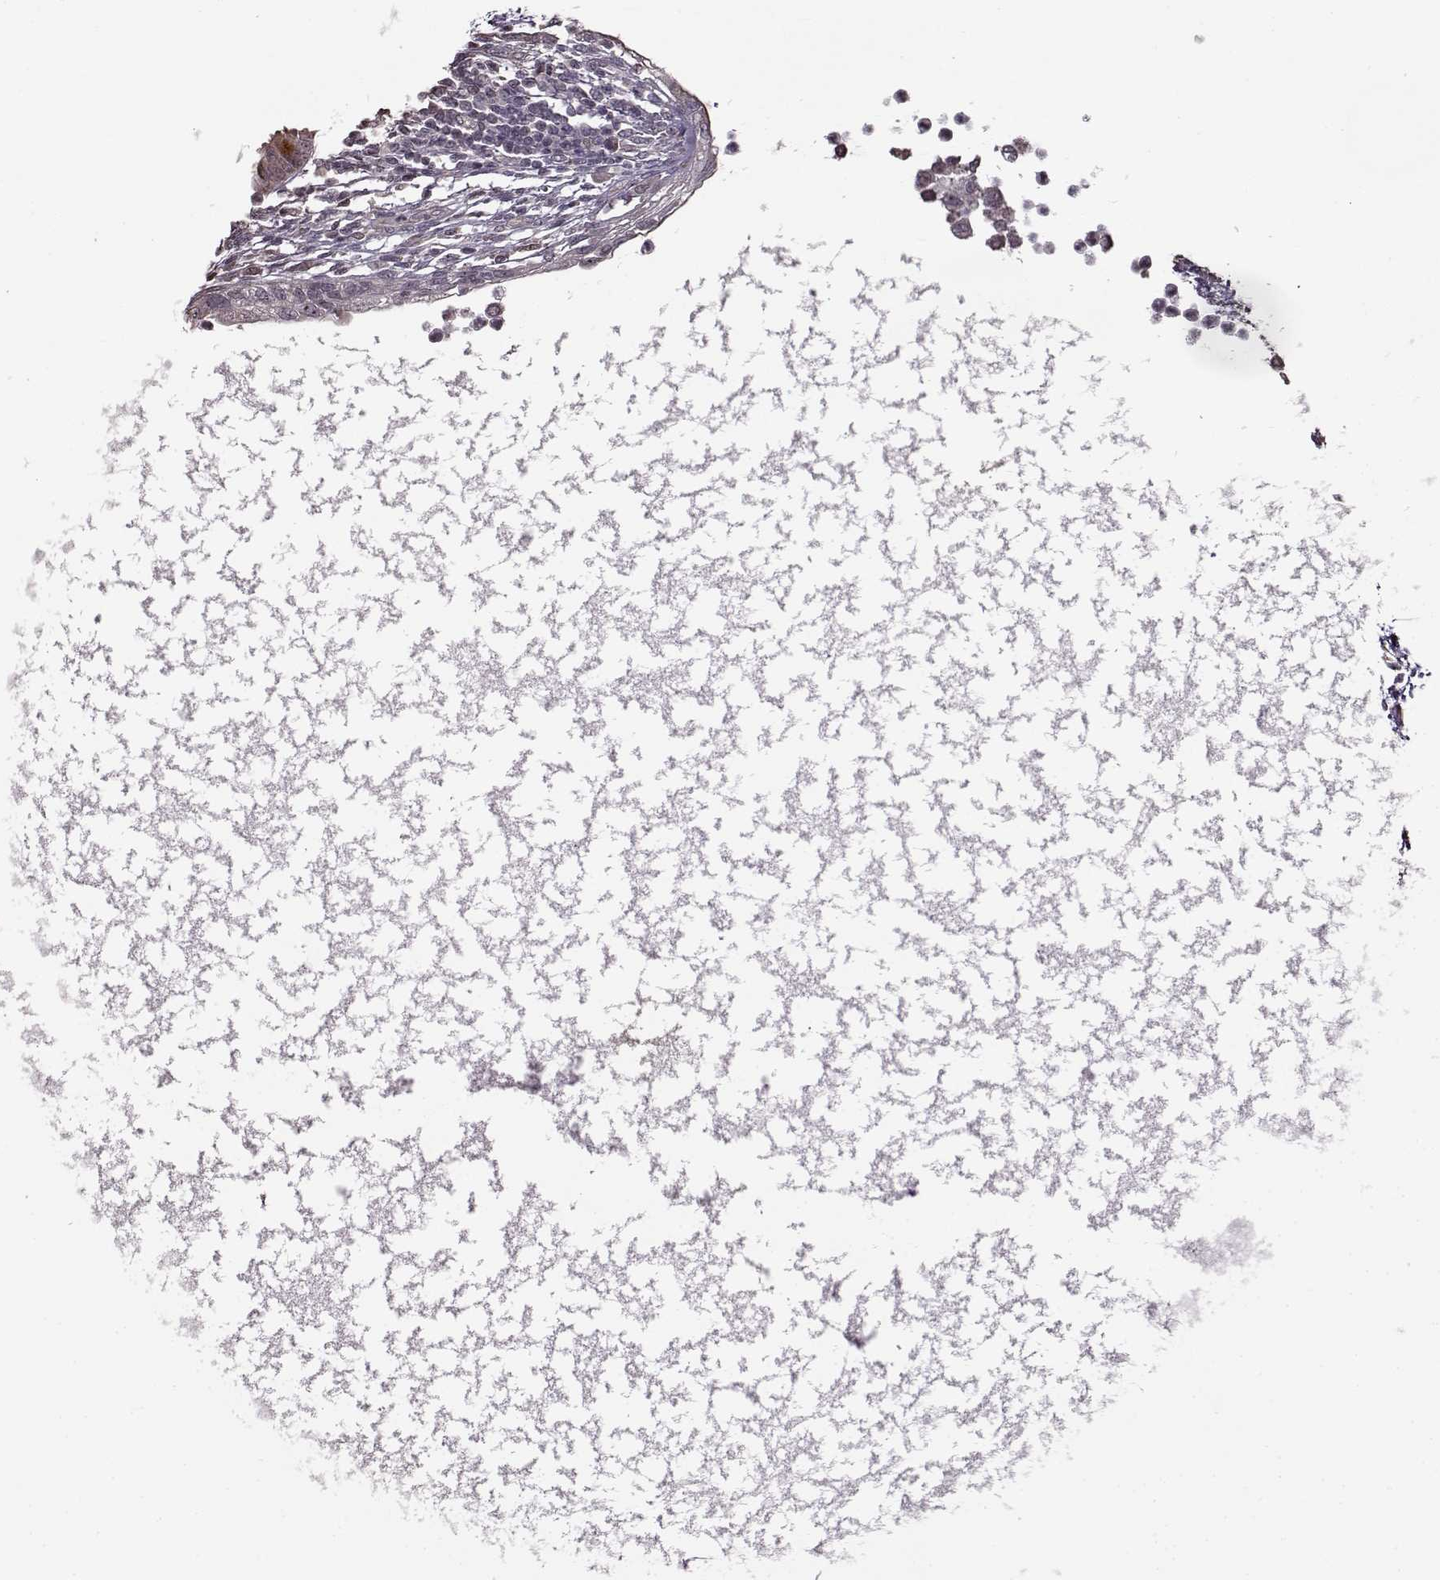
{"staining": {"intensity": "moderate", "quantity": "<25%", "location": "cytoplasmic/membranous"}, "tissue": "testis cancer", "cell_type": "Tumor cells", "image_type": "cancer", "snomed": [{"axis": "morphology", "description": "Carcinoma, Embryonal, NOS"}, {"axis": "topography", "description": "Testis"}], "caption": "Human testis embryonal carcinoma stained with a brown dye shows moderate cytoplasmic/membranous positive positivity in about <25% of tumor cells.", "gene": "FSHB", "patient": {"sex": "male", "age": 26}}